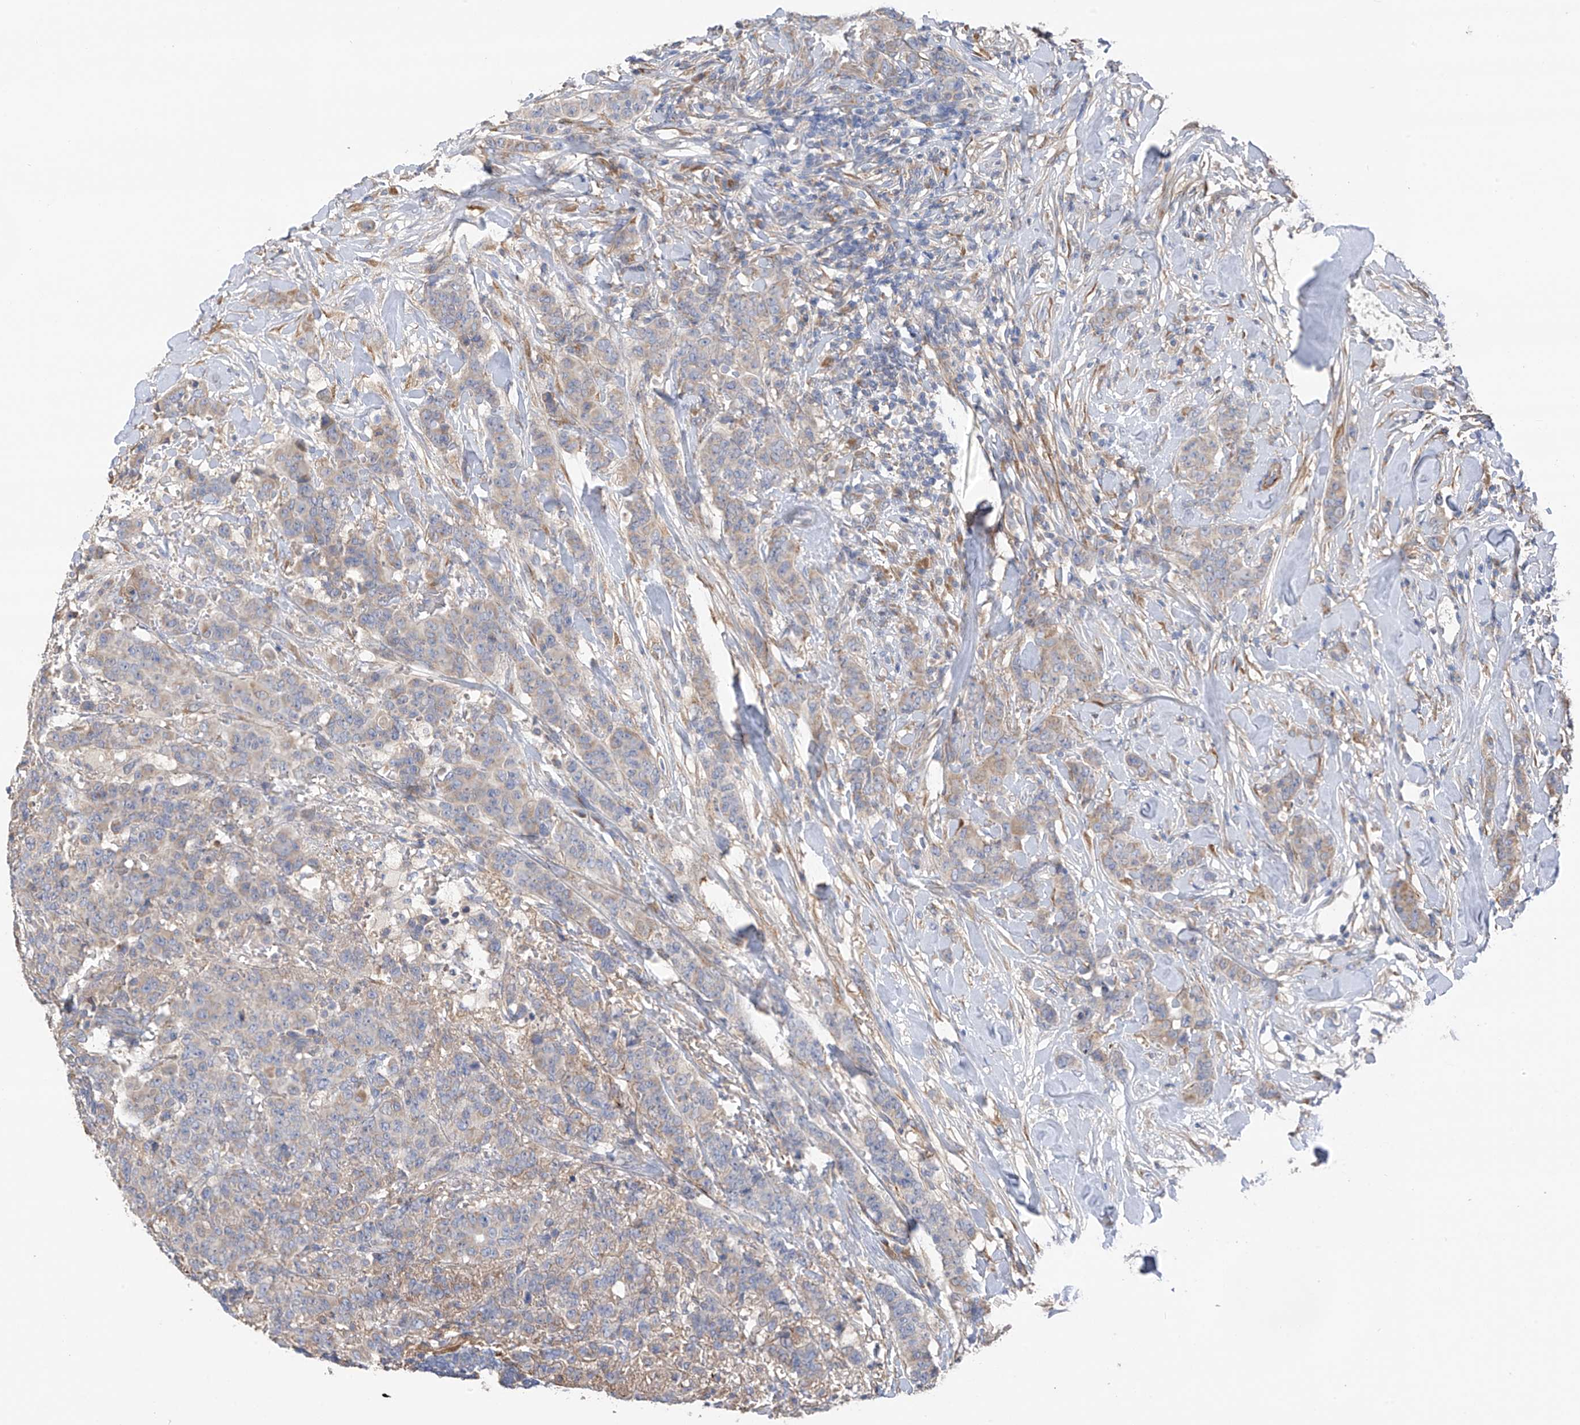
{"staining": {"intensity": "negative", "quantity": "none", "location": "none"}, "tissue": "breast cancer", "cell_type": "Tumor cells", "image_type": "cancer", "snomed": [{"axis": "morphology", "description": "Duct carcinoma"}, {"axis": "topography", "description": "Breast"}], "caption": "This is a image of immunohistochemistry (IHC) staining of breast cancer, which shows no expression in tumor cells.", "gene": "GALNTL6", "patient": {"sex": "female", "age": 40}}